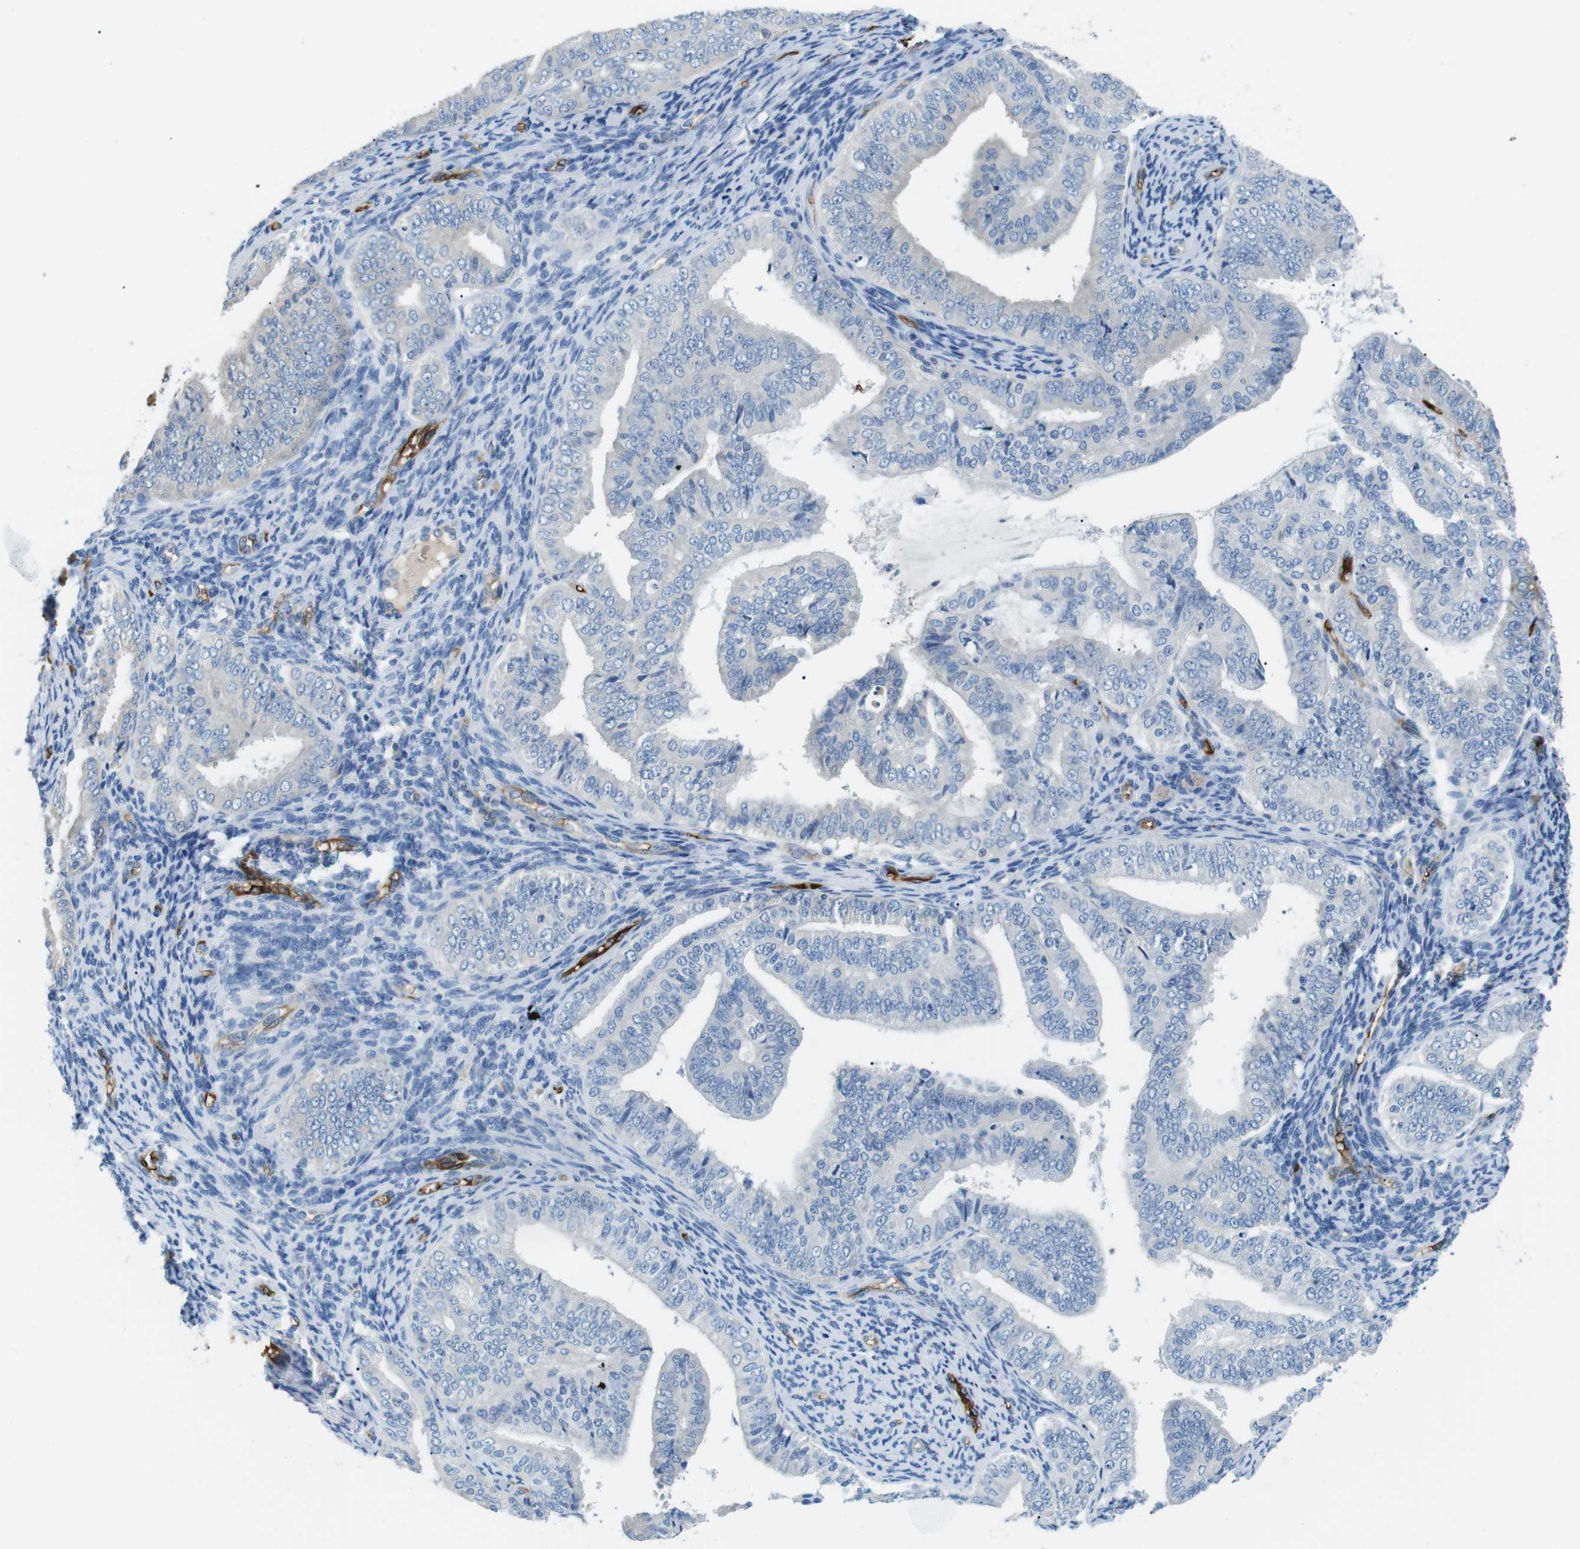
{"staining": {"intensity": "moderate", "quantity": "<25%", "location": "cytoplasmic/membranous"}, "tissue": "endometrial cancer", "cell_type": "Tumor cells", "image_type": "cancer", "snomed": [{"axis": "morphology", "description": "Adenocarcinoma, NOS"}, {"axis": "topography", "description": "Endometrium"}], "caption": "A histopathology image showing moderate cytoplasmic/membranous expression in approximately <25% of tumor cells in endometrial adenocarcinoma, as visualized by brown immunohistochemical staining.", "gene": "ADCY10", "patient": {"sex": "female", "age": 63}}